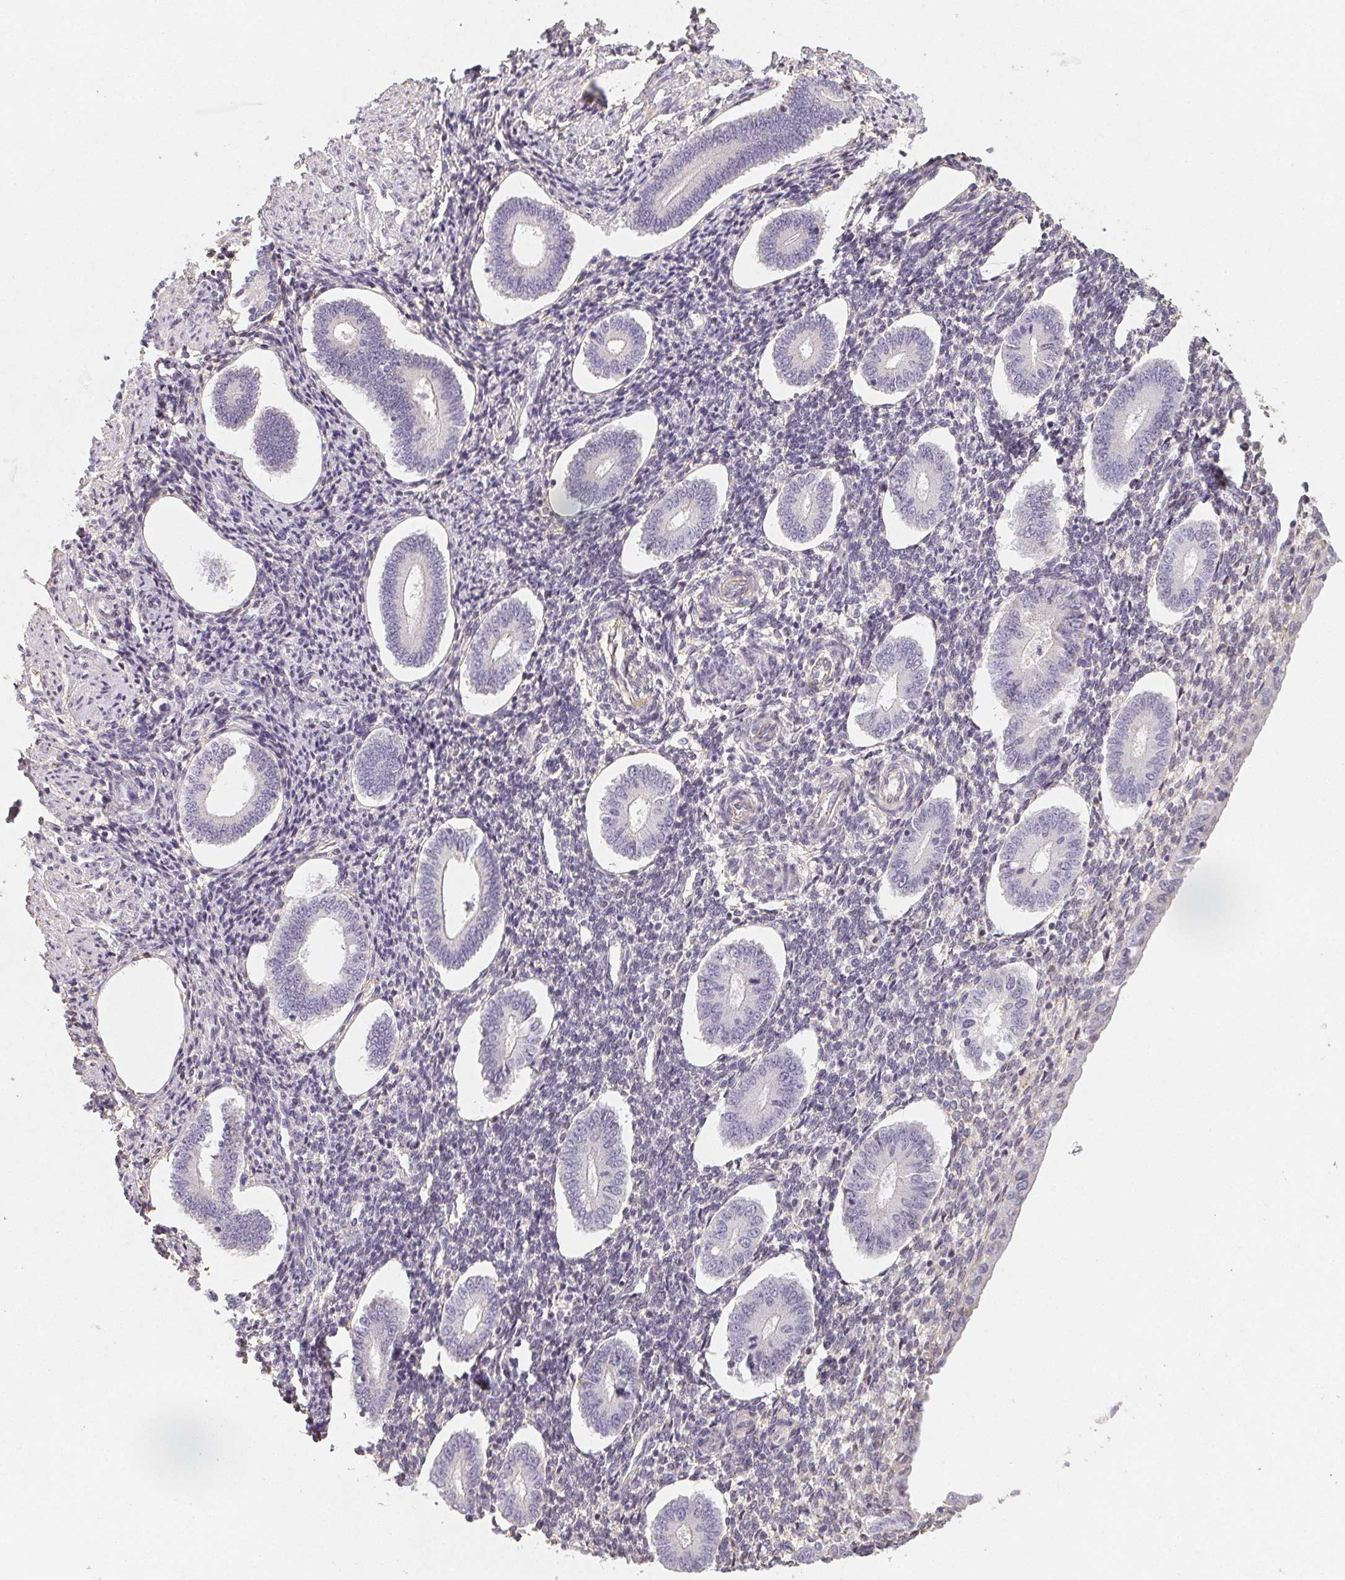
{"staining": {"intensity": "negative", "quantity": "none", "location": "none"}, "tissue": "endometrium", "cell_type": "Cells in endometrial stroma", "image_type": "normal", "snomed": [{"axis": "morphology", "description": "Normal tissue, NOS"}, {"axis": "topography", "description": "Endometrium"}], "caption": "Protein analysis of benign endometrium demonstrates no significant staining in cells in endometrial stroma.", "gene": "LRRC23", "patient": {"sex": "female", "age": 40}}